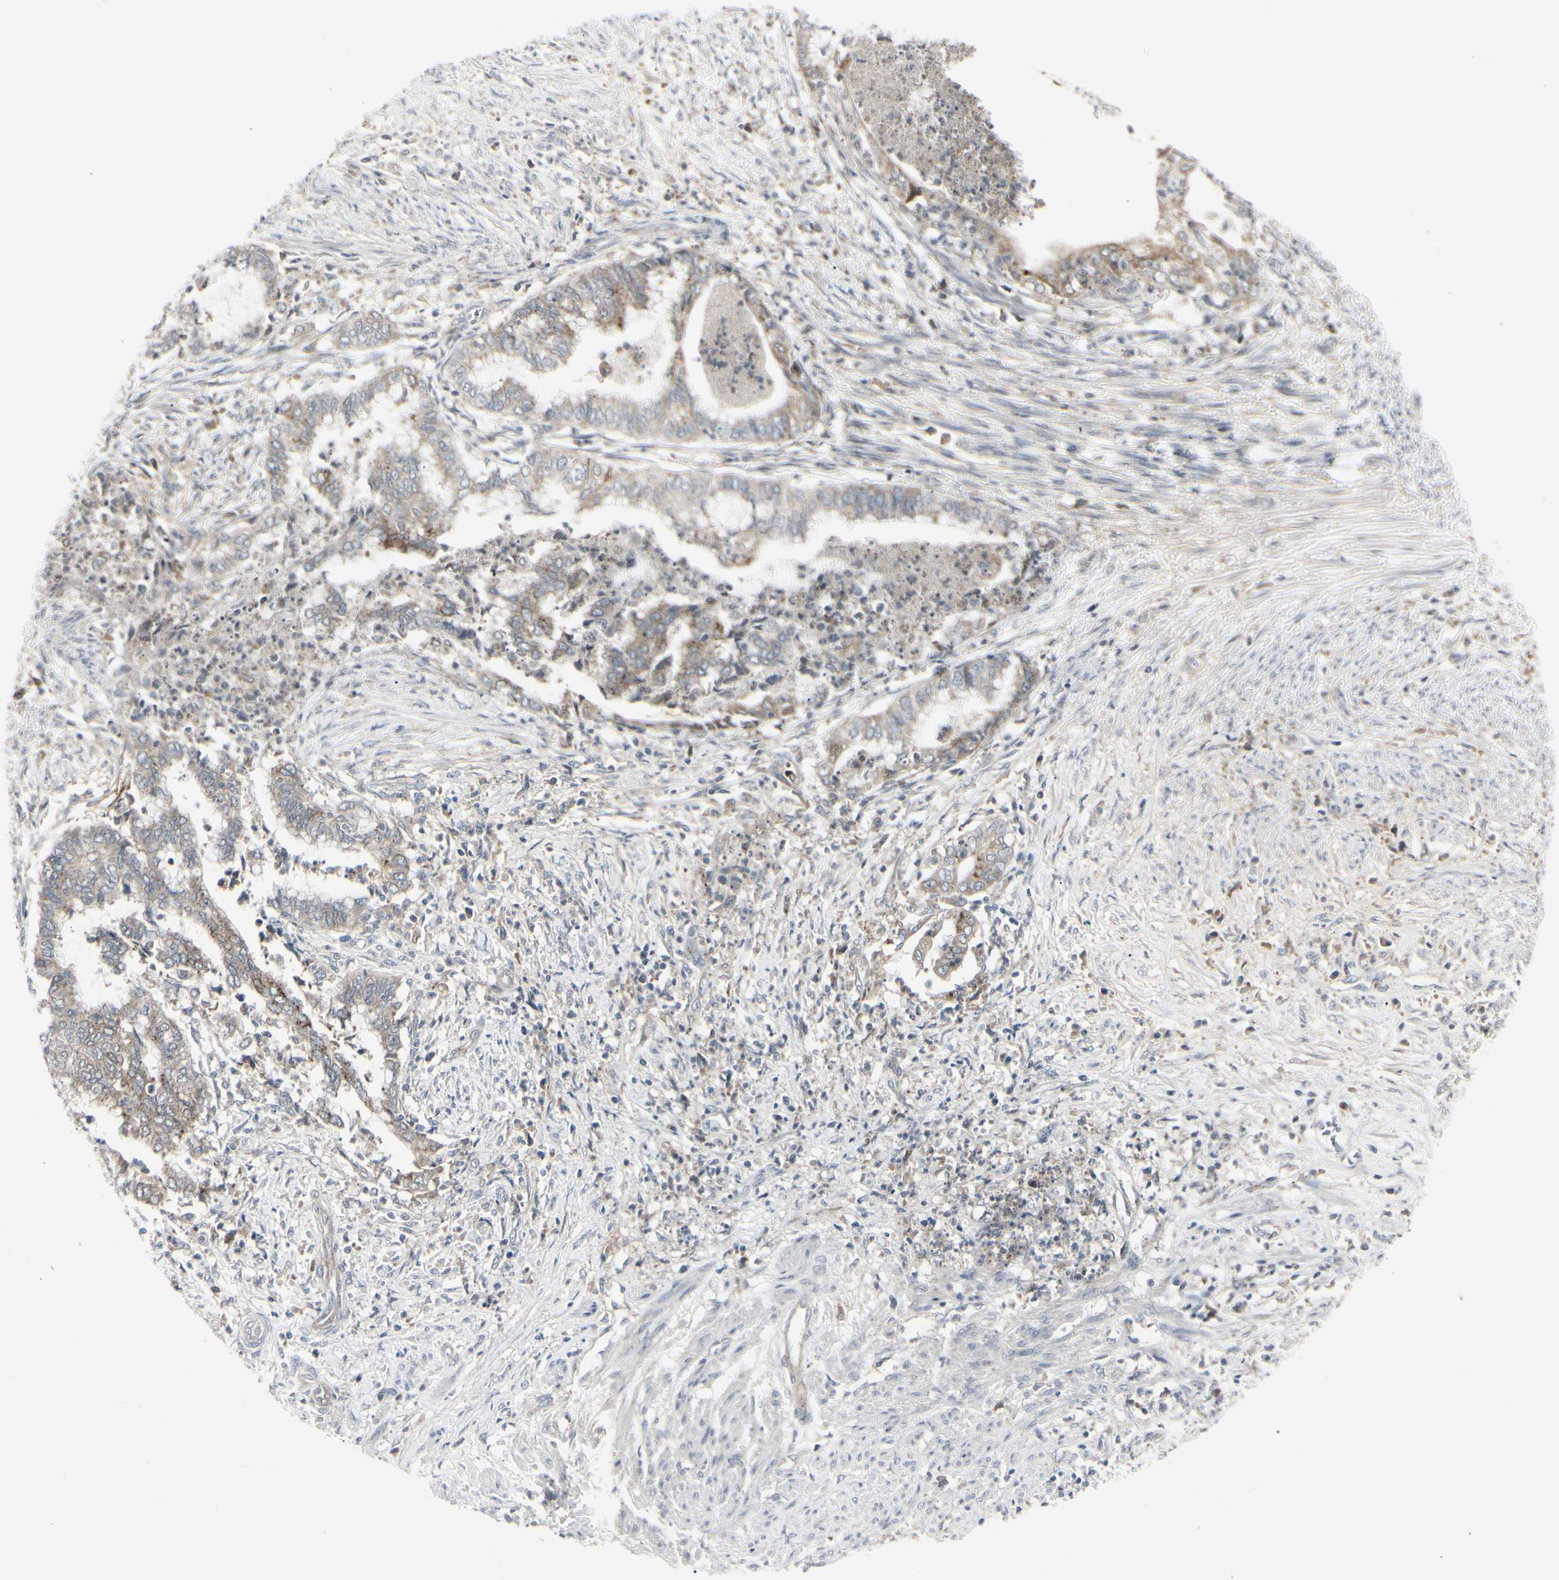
{"staining": {"intensity": "weak", "quantity": "25%-75%", "location": "cytoplasmic/membranous"}, "tissue": "endometrial cancer", "cell_type": "Tumor cells", "image_type": "cancer", "snomed": [{"axis": "morphology", "description": "Necrosis, NOS"}, {"axis": "morphology", "description": "Adenocarcinoma, NOS"}, {"axis": "topography", "description": "Endometrium"}], "caption": "Immunohistochemistry photomicrograph of endometrial cancer (adenocarcinoma) stained for a protein (brown), which reveals low levels of weak cytoplasmic/membranous staining in approximately 25%-75% of tumor cells.", "gene": "GRN", "patient": {"sex": "female", "age": 79}}